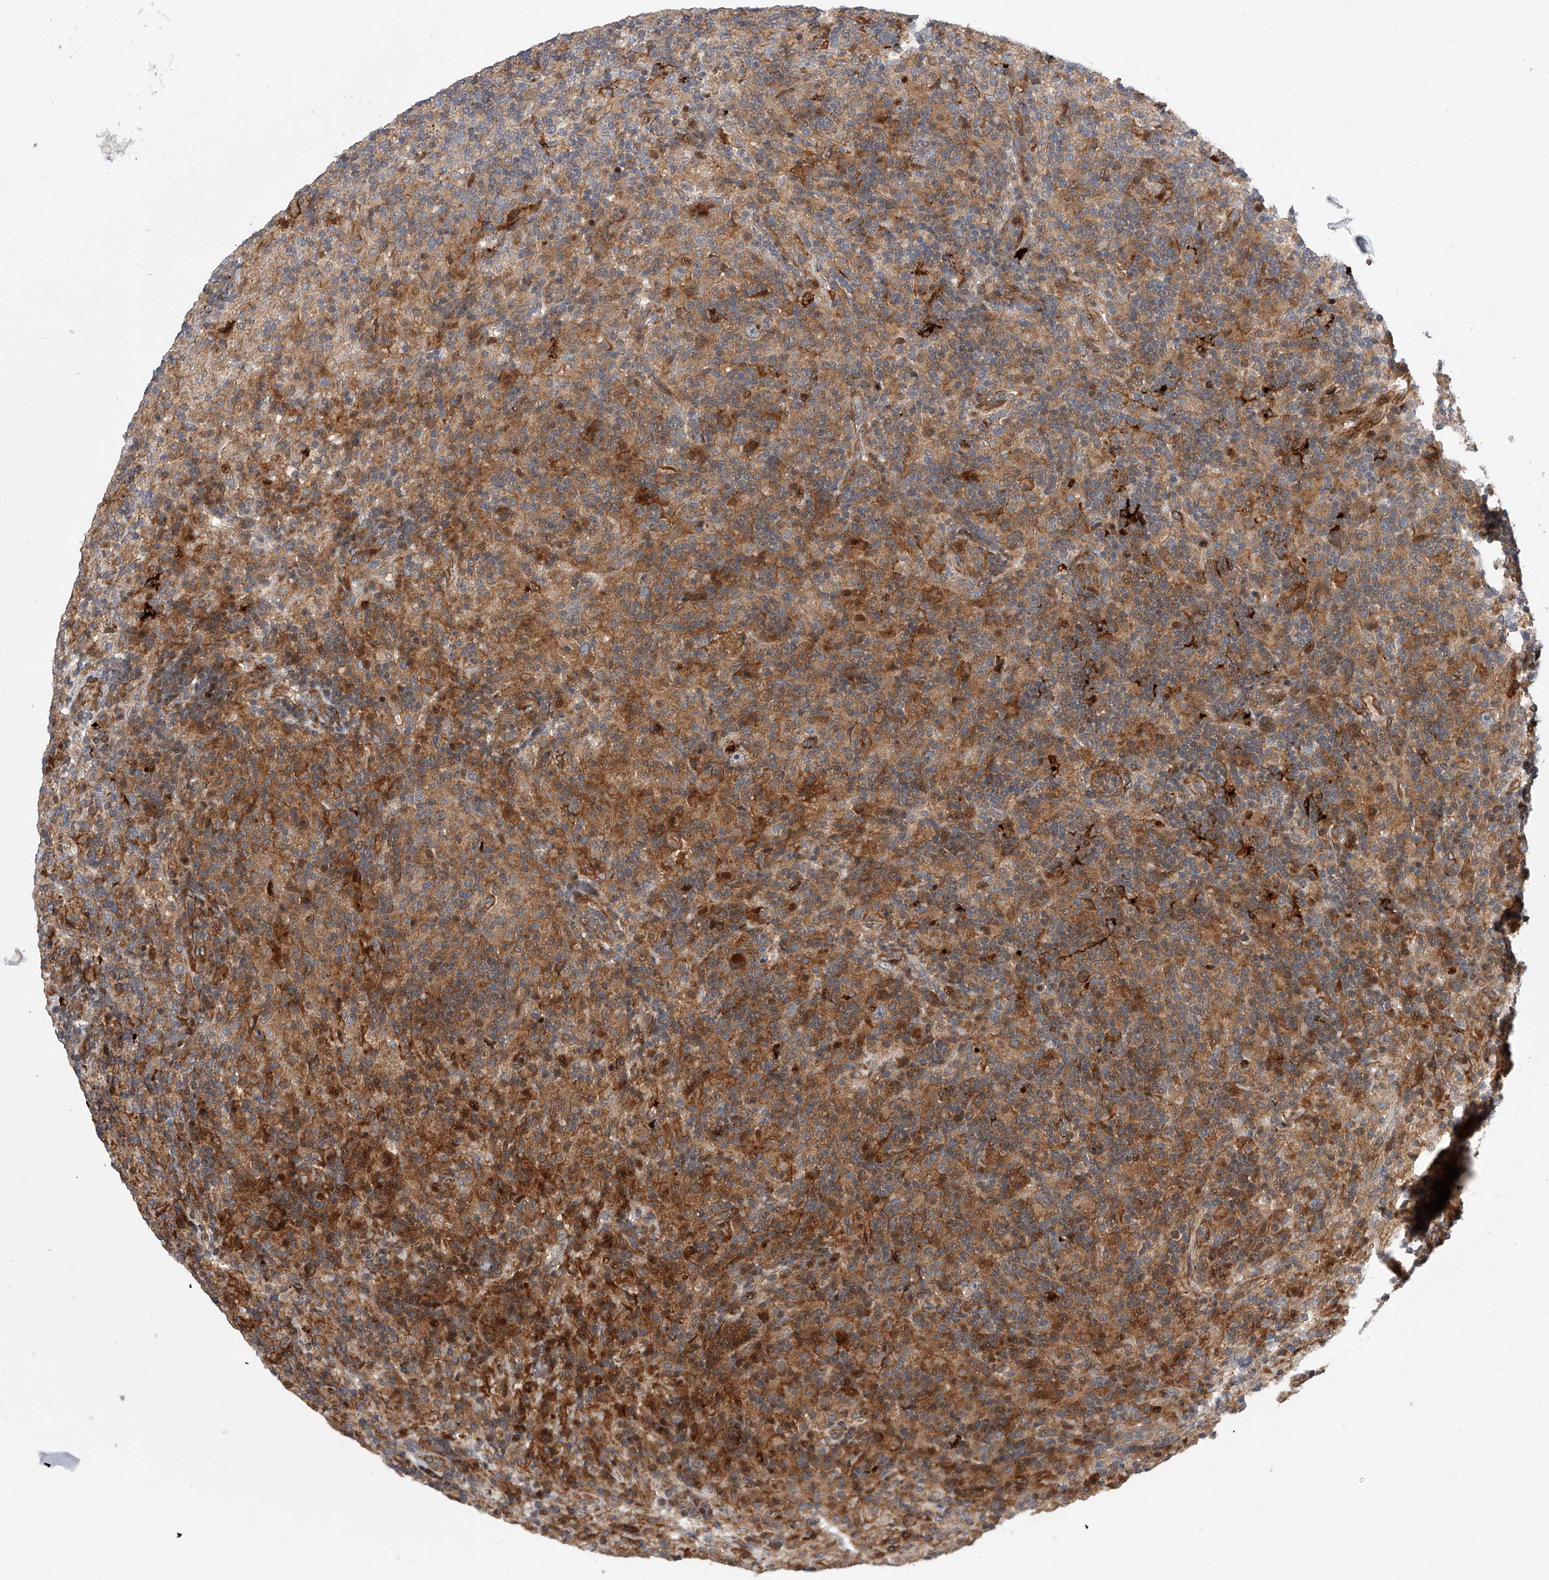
{"staining": {"intensity": "moderate", "quantity": "25%-75%", "location": "cytoplasmic/membranous,nuclear"}, "tissue": "lymphoma", "cell_type": "Tumor cells", "image_type": "cancer", "snomed": [{"axis": "morphology", "description": "Hodgkin's disease, NOS"}, {"axis": "topography", "description": "Lymph node"}], "caption": "An image showing moderate cytoplasmic/membranous and nuclear expression in about 25%-75% of tumor cells in lymphoma, as visualized by brown immunohistochemical staining.", "gene": "PDSS2", "patient": {"sex": "male", "age": 70}}